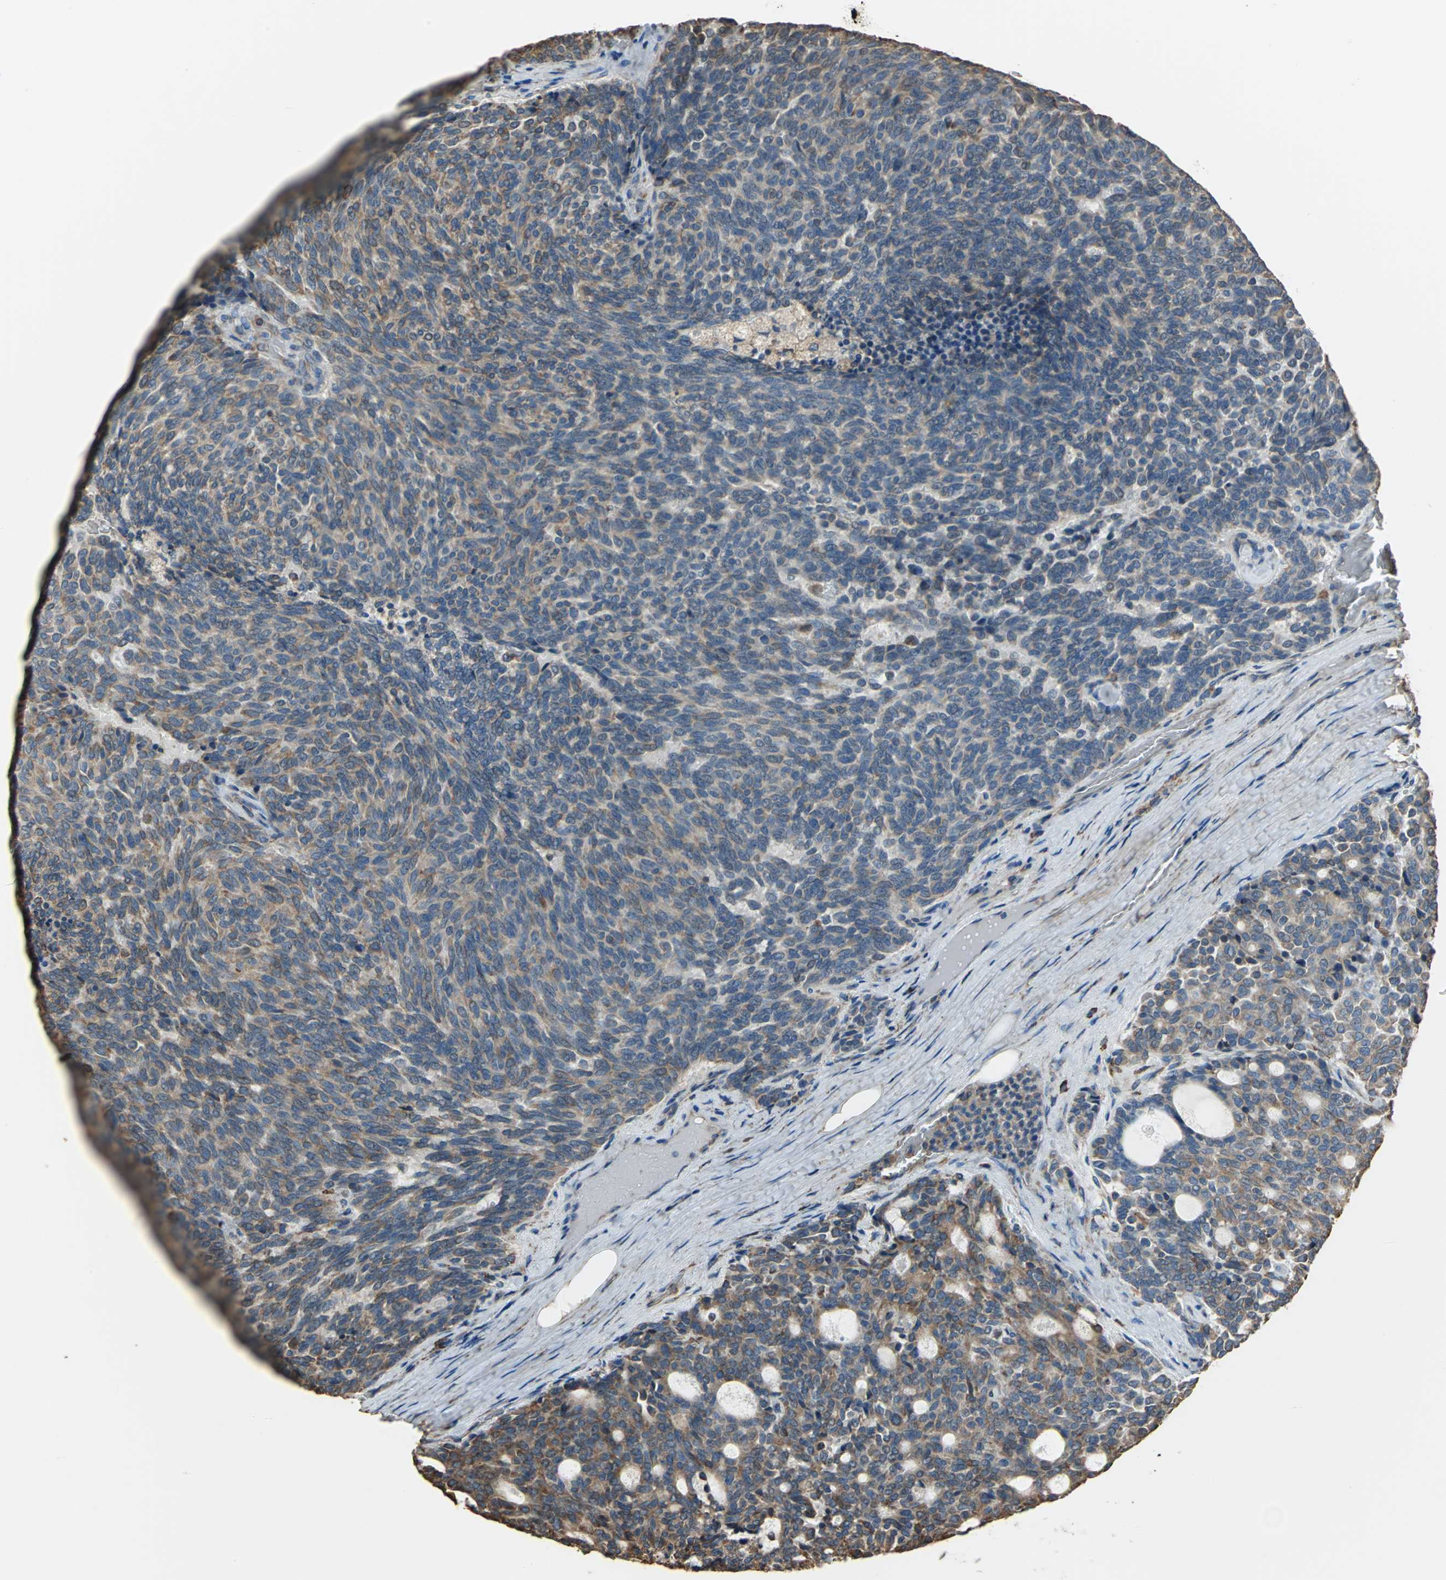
{"staining": {"intensity": "moderate", "quantity": ">75%", "location": "cytoplasmic/membranous"}, "tissue": "carcinoid", "cell_type": "Tumor cells", "image_type": "cancer", "snomed": [{"axis": "morphology", "description": "Carcinoid, malignant, NOS"}, {"axis": "topography", "description": "Pancreas"}], "caption": "There is medium levels of moderate cytoplasmic/membranous positivity in tumor cells of carcinoid, as demonstrated by immunohistochemical staining (brown color).", "gene": "GPANK1", "patient": {"sex": "female", "age": 54}}